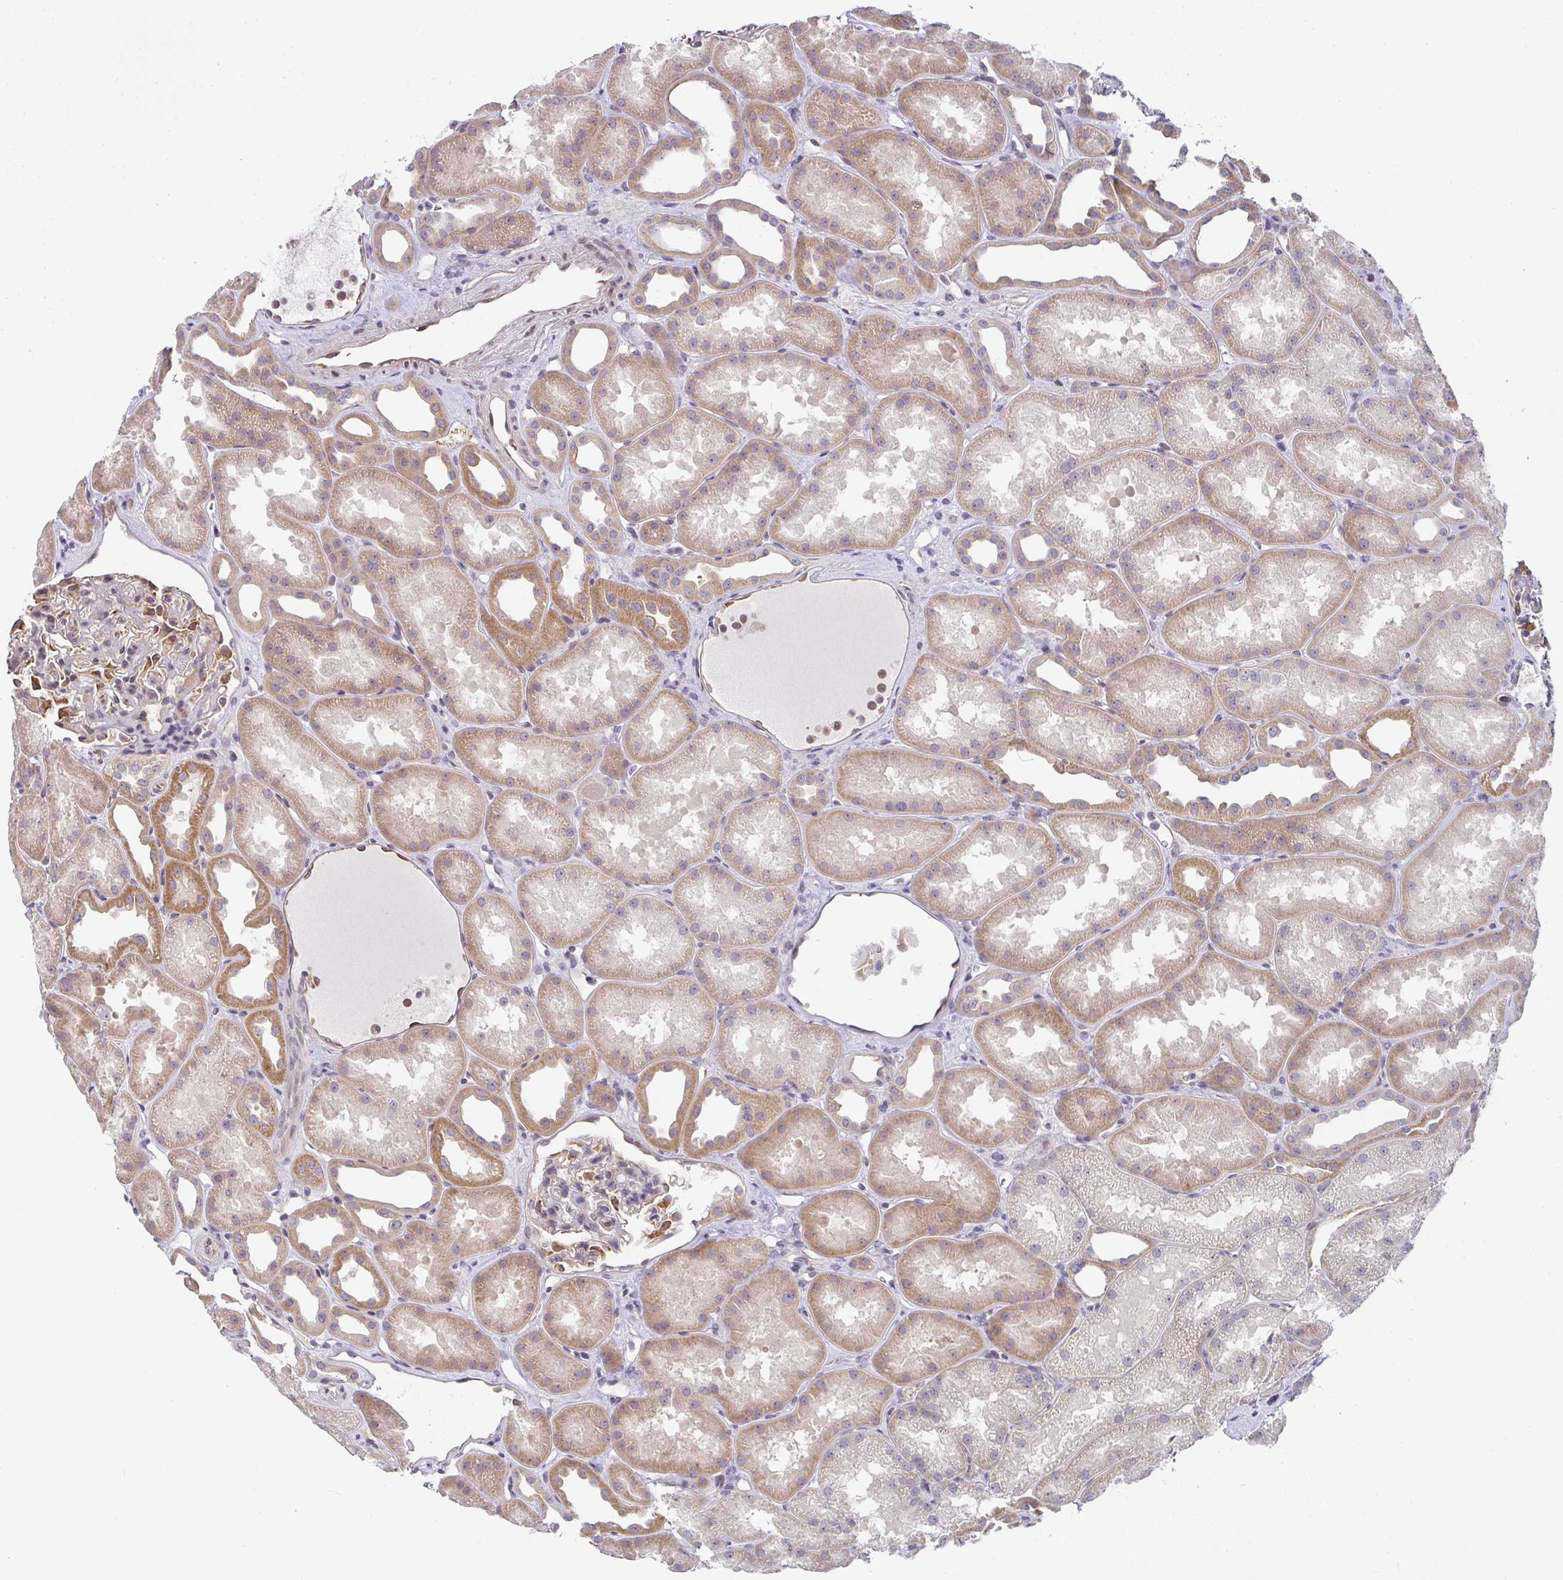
{"staining": {"intensity": "moderate", "quantity": "25%-75%", "location": "cytoplasmic/membranous"}, "tissue": "kidney", "cell_type": "Cells in glomeruli", "image_type": "normal", "snomed": [{"axis": "morphology", "description": "Normal tissue, NOS"}, {"axis": "topography", "description": "Kidney"}], "caption": "Human kidney stained with a brown dye exhibits moderate cytoplasmic/membranous positive staining in about 25%-75% of cells in glomeruli.", "gene": "TNFRSF10A", "patient": {"sex": "male", "age": 61}}